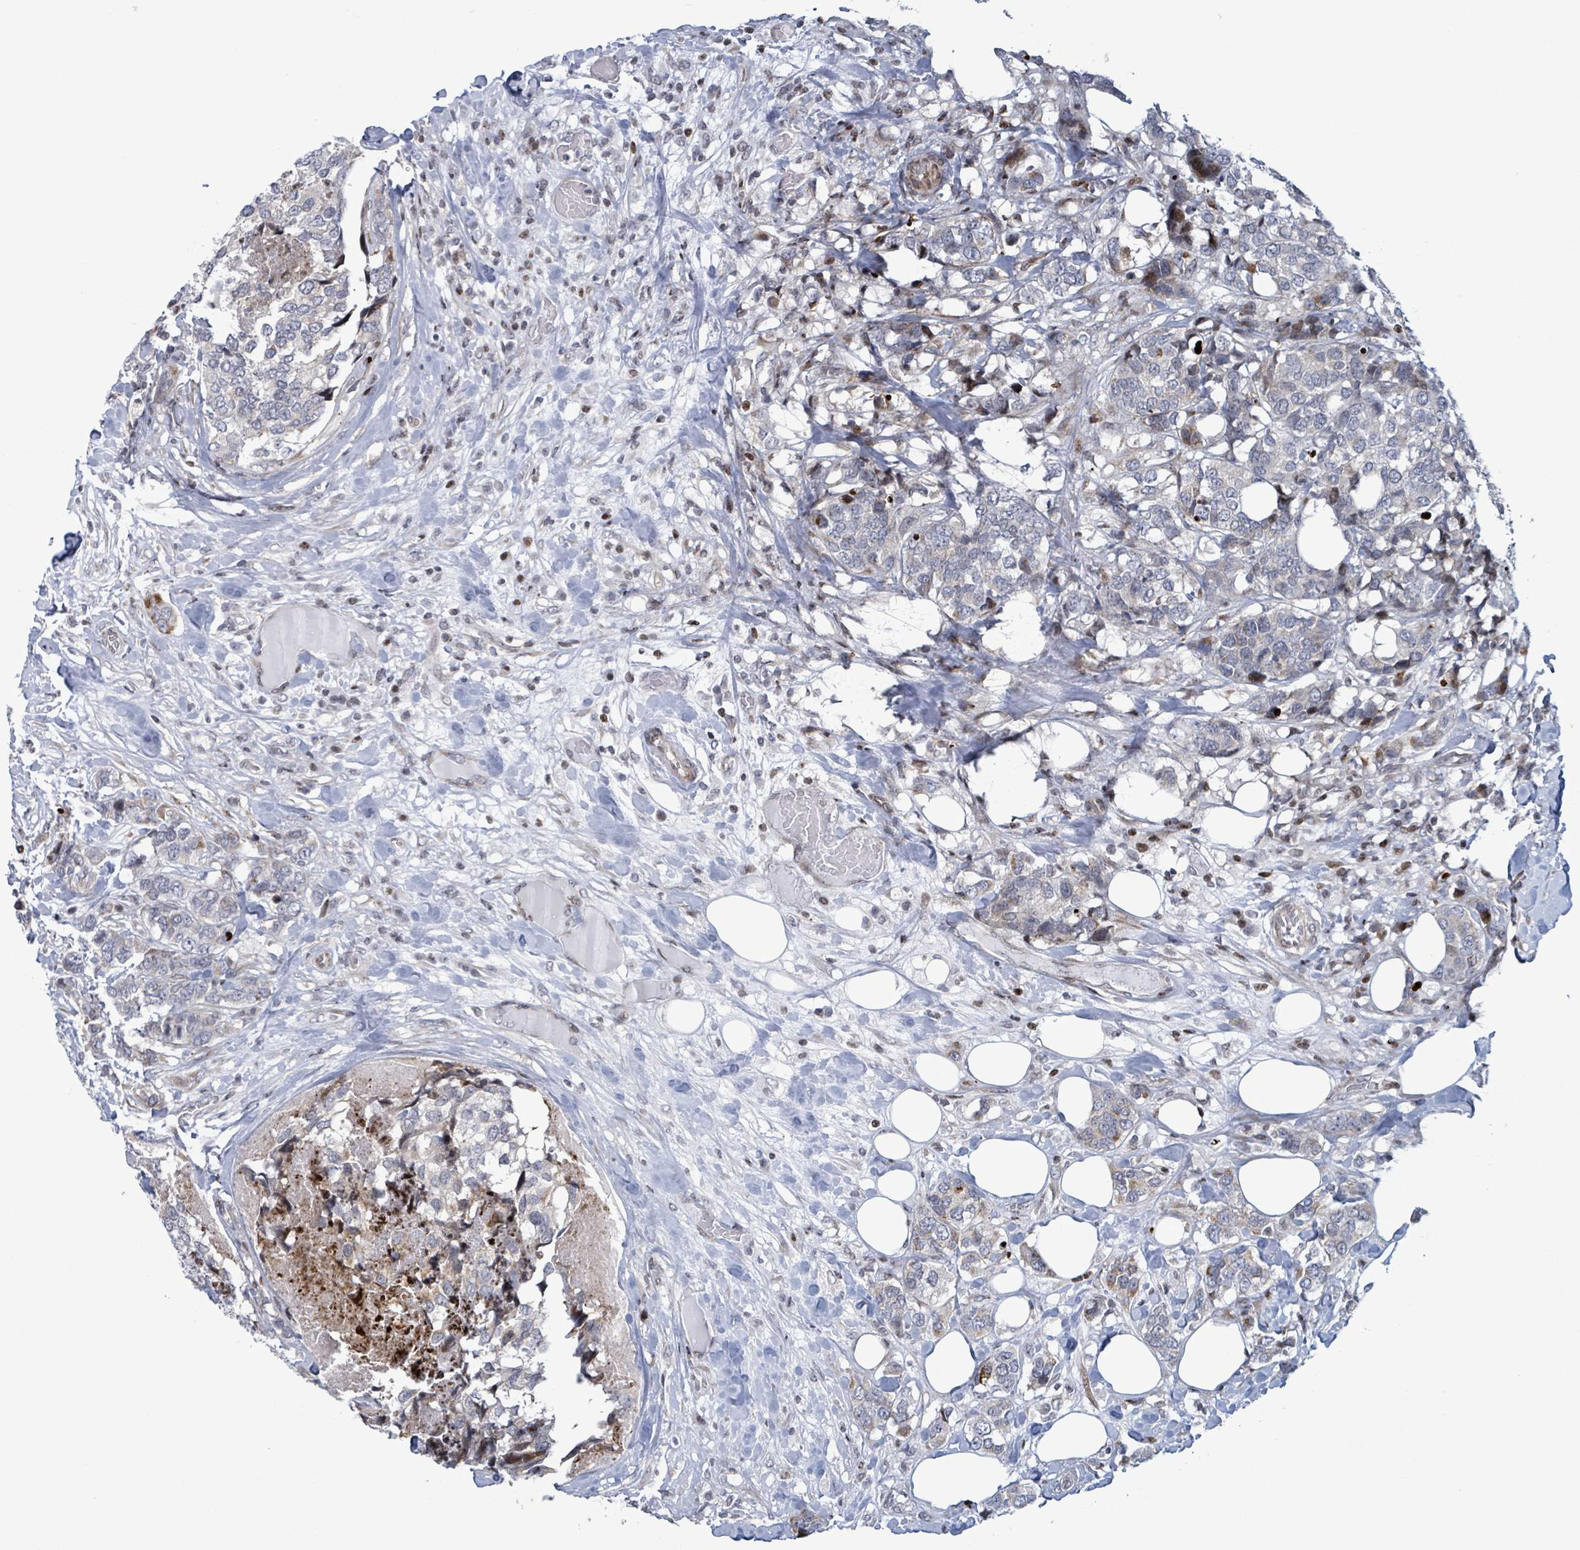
{"staining": {"intensity": "weak", "quantity": "25%-75%", "location": "cytoplasmic/membranous"}, "tissue": "breast cancer", "cell_type": "Tumor cells", "image_type": "cancer", "snomed": [{"axis": "morphology", "description": "Lobular carcinoma"}, {"axis": "topography", "description": "Breast"}], "caption": "A brown stain labels weak cytoplasmic/membranous expression of a protein in breast cancer (lobular carcinoma) tumor cells.", "gene": "FNDC4", "patient": {"sex": "female", "age": 59}}